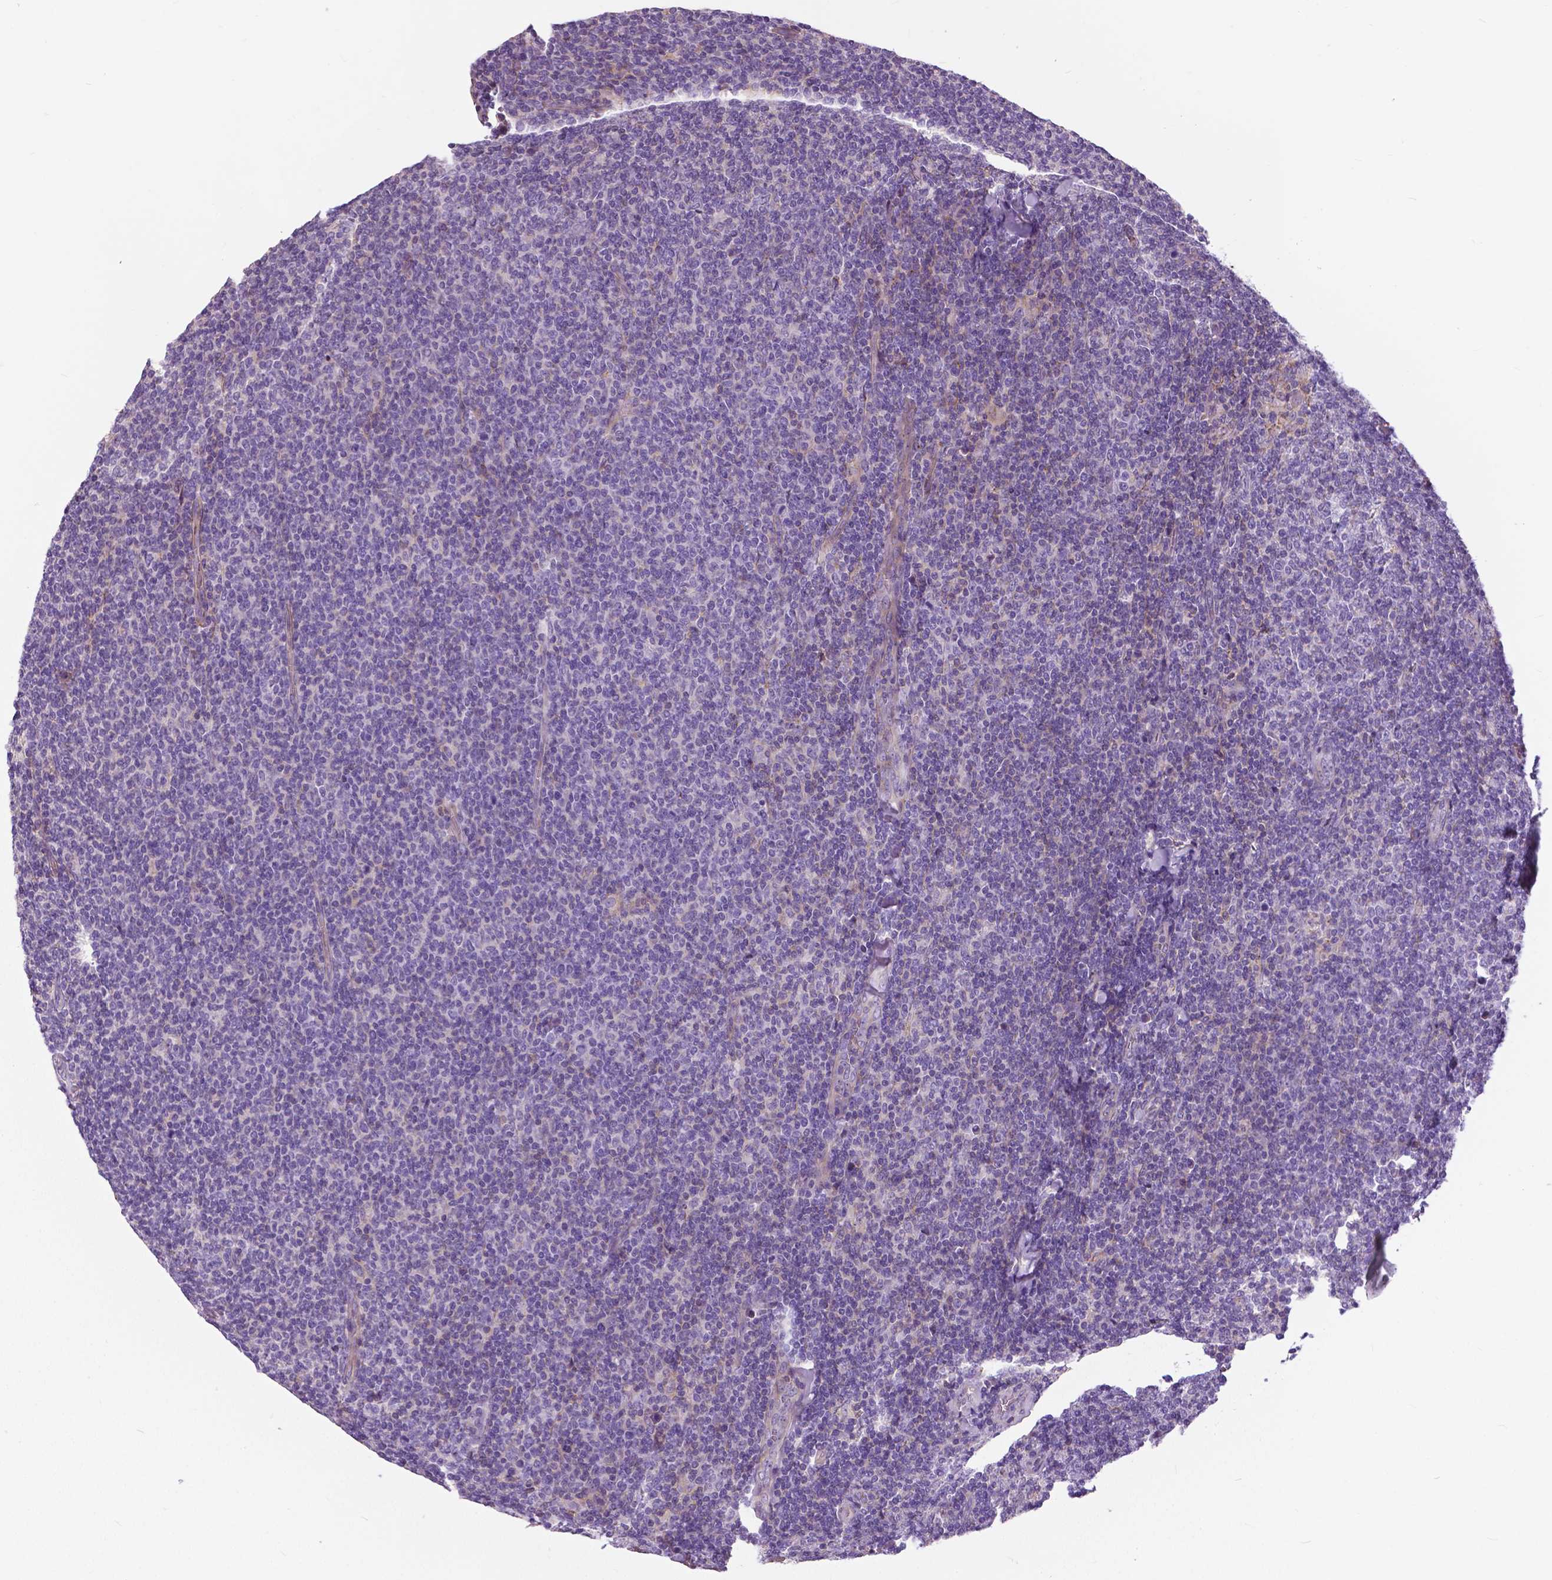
{"staining": {"intensity": "negative", "quantity": "none", "location": "none"}, "tissue": "lymphoma", "cell_type": "Tumor cells", "image_type": "cancer", "snomed": [{"axis": "morphology", "description": "Malignant lymphoma, non-Hodgkin's type, Low grade"}, {"axis": "topography", "description": "Lymph node"}], "caption": "This histopathology image is of lymphoma stained with IHC to label a protein in brown with the nuclei are counter-stained blue. There is no staining in tumor cells. Nuclei are stained in blue.", "gene": "ANXA13", "patient": {"sex": "male", "age": 52}}